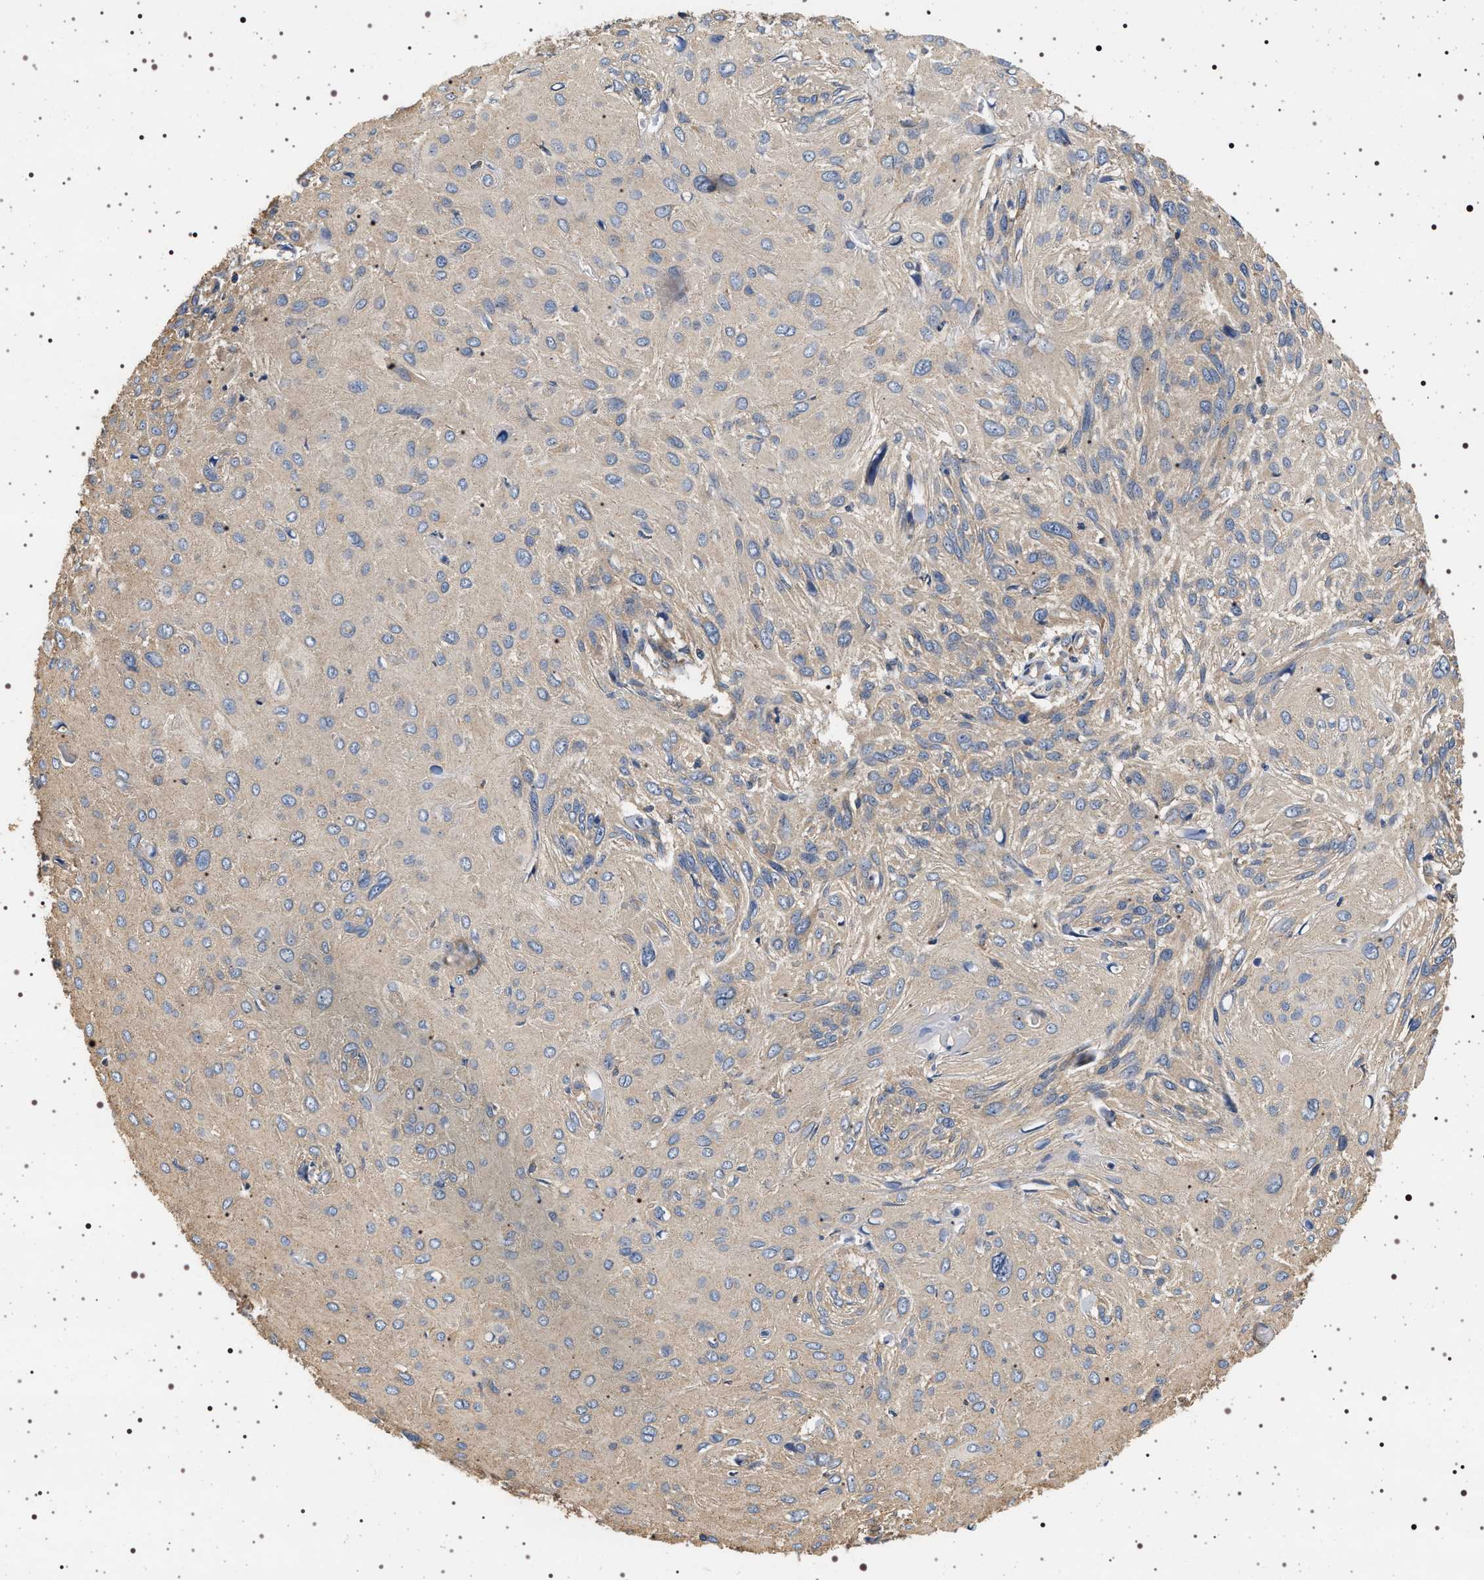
{"staining": {"intensity": "weak", "quantity": ">75%", "location": "cytoplasmic/membranous"}, "tissue": "cervical cancer", "cell_type": "Tumor cells", "image_type": "cancer", "snomed": [{"axis": "morphology", "description": "Squamous cell carcinoma, NOS"}, {"axis": "topography", "description": "Cervix"}], "caption": "An immunohistochemistry photomicrograph of neoplastic tissue is shown. Protein staining in brown highlights weak cytoplasmic/membranous positivity in cervical cancer within tumor cells.", "gene": "DCBLD2", "patient": {"sex": "female", "age": 51}}